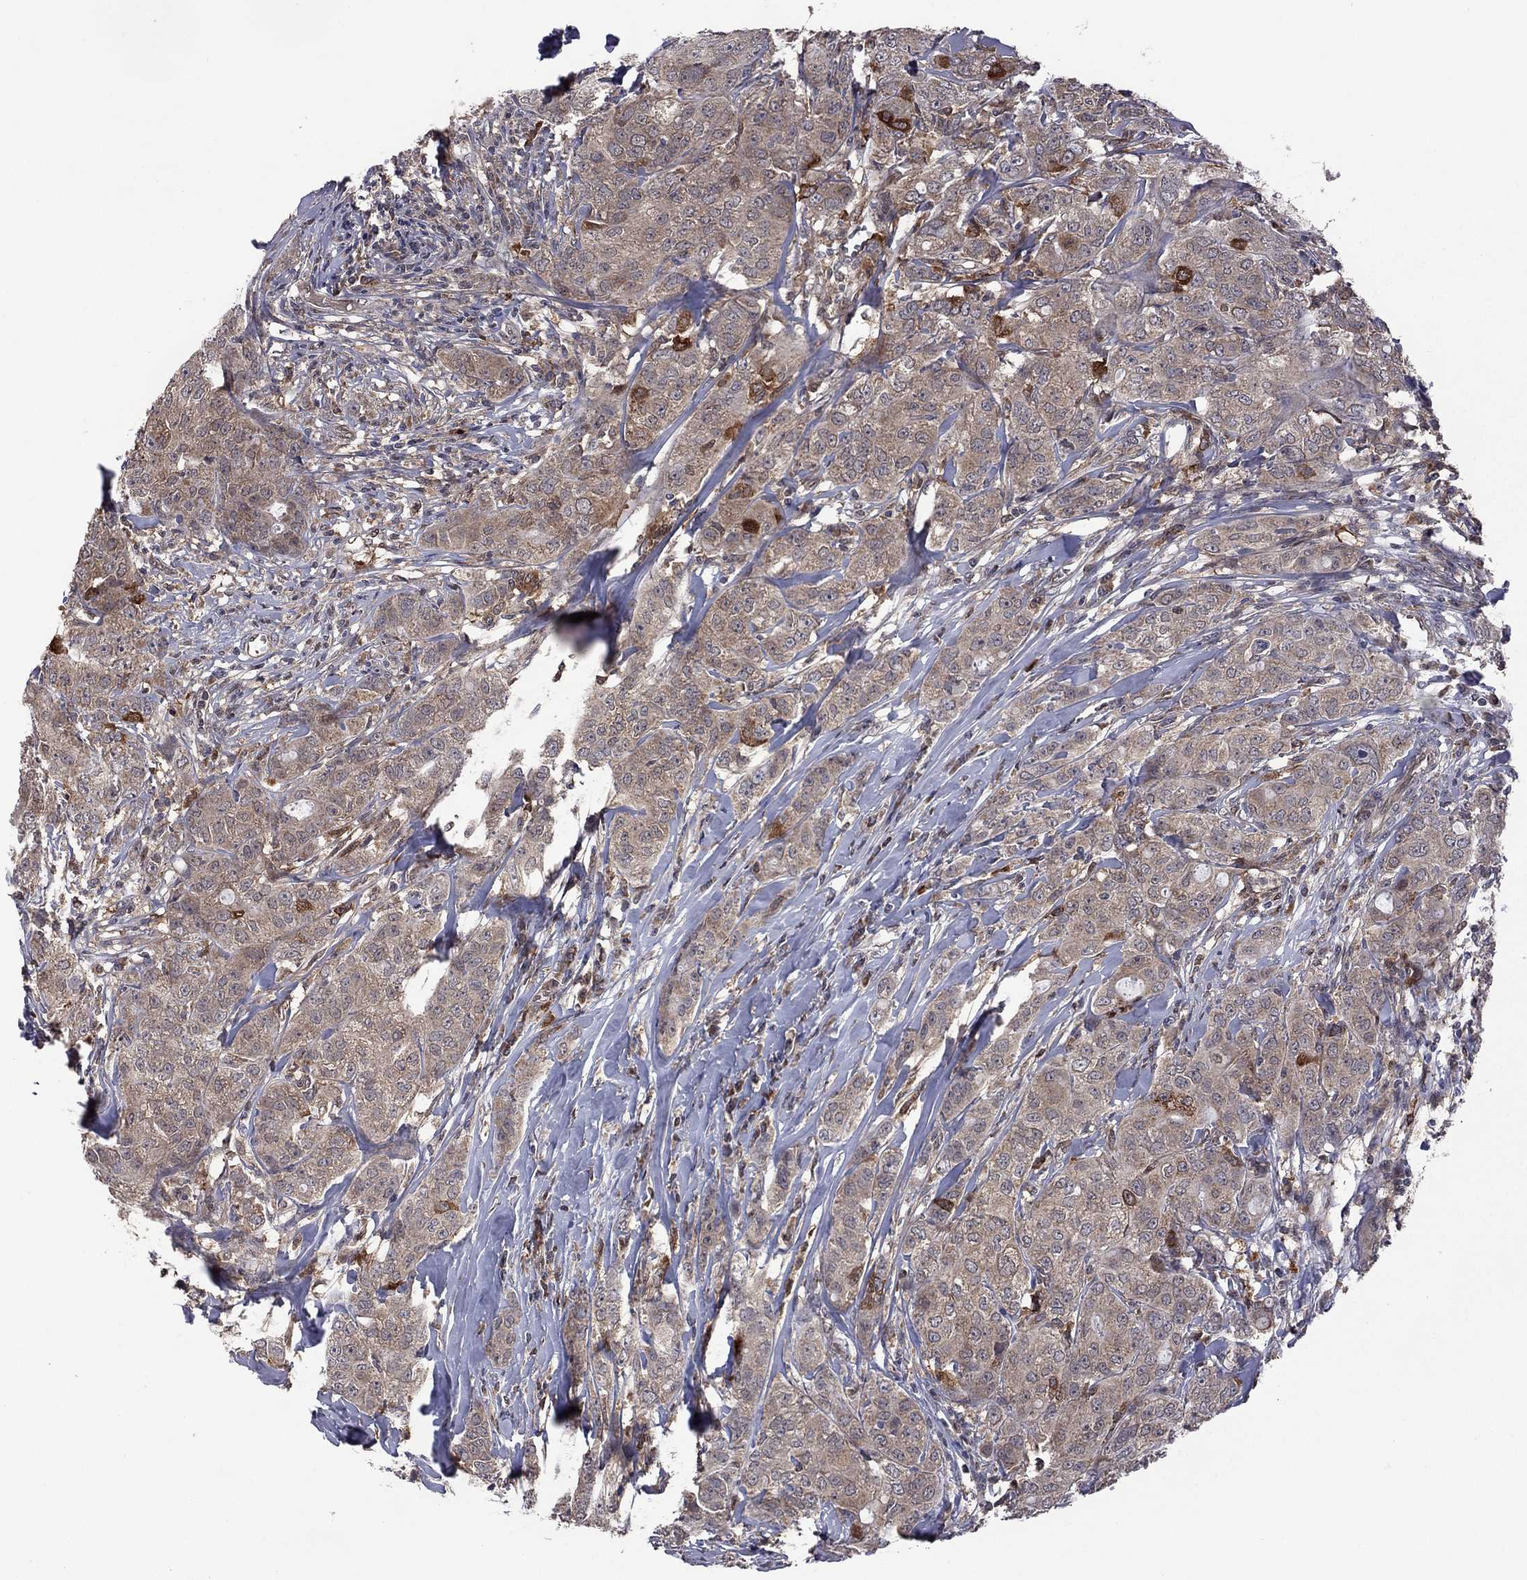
{"staining": {"intensity": "strong", "quantity": "<25%", "location": "cytoplasmic/membranous"}, "tissue": "breast cancer", "cell_type": "Tumor cells", "image_type": "cancer", "snomed": [{"axis": "morphology", "description": "Duct carcinoma"}, {"axis": "topography", "description": "Breast"}], "caption": "DAB immunohistochemical staining of human breast cancer displays strong cytoplasmic/membranous protein positivity in approximately <25% of tumor cells. Immunohistochemistry (ihc) stains the protein of interest in brown and the nuclei are stained blue.", "gene": "GPAA1", "patient": {"sex": "female", "age": 43}}